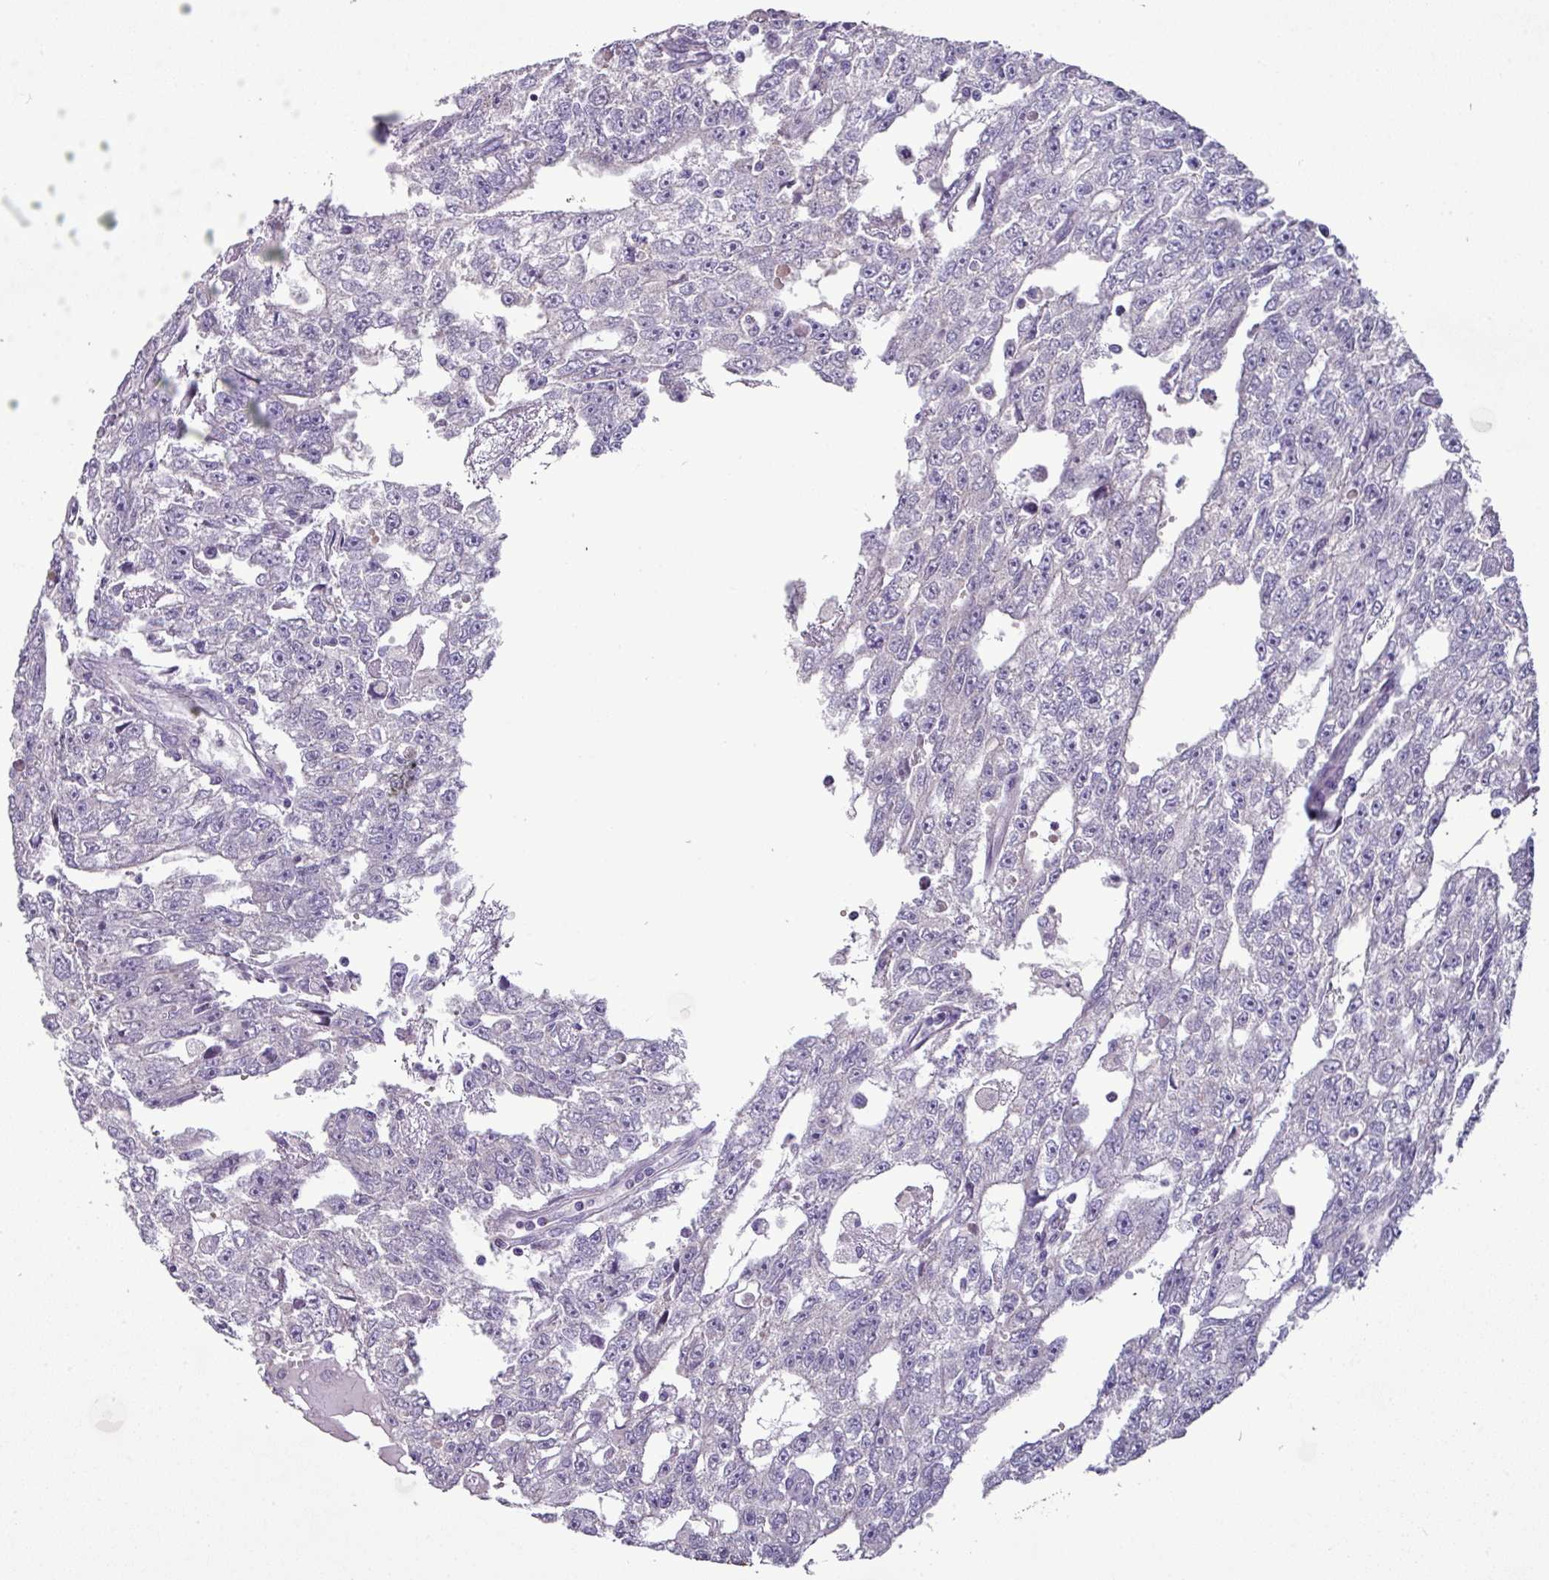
{"staining": {"intensity": "negative", "quantity": "none", "location": "none"}, "tissue": "testis cancer", "cell_type": "Tumor cells", "image_type": "cancer", "snomed": [{"axis": "morphology", "description": "Carcinoma, Embryonal, NOS"}, {"axis": "topography", "description": "Testis"}], "caption": "The micrograph displays no staining of tumor cells in embryonal carcinoma (testis).", "gene": "TRAPPC1", "patient": {"sex": "male", "age": 20}}